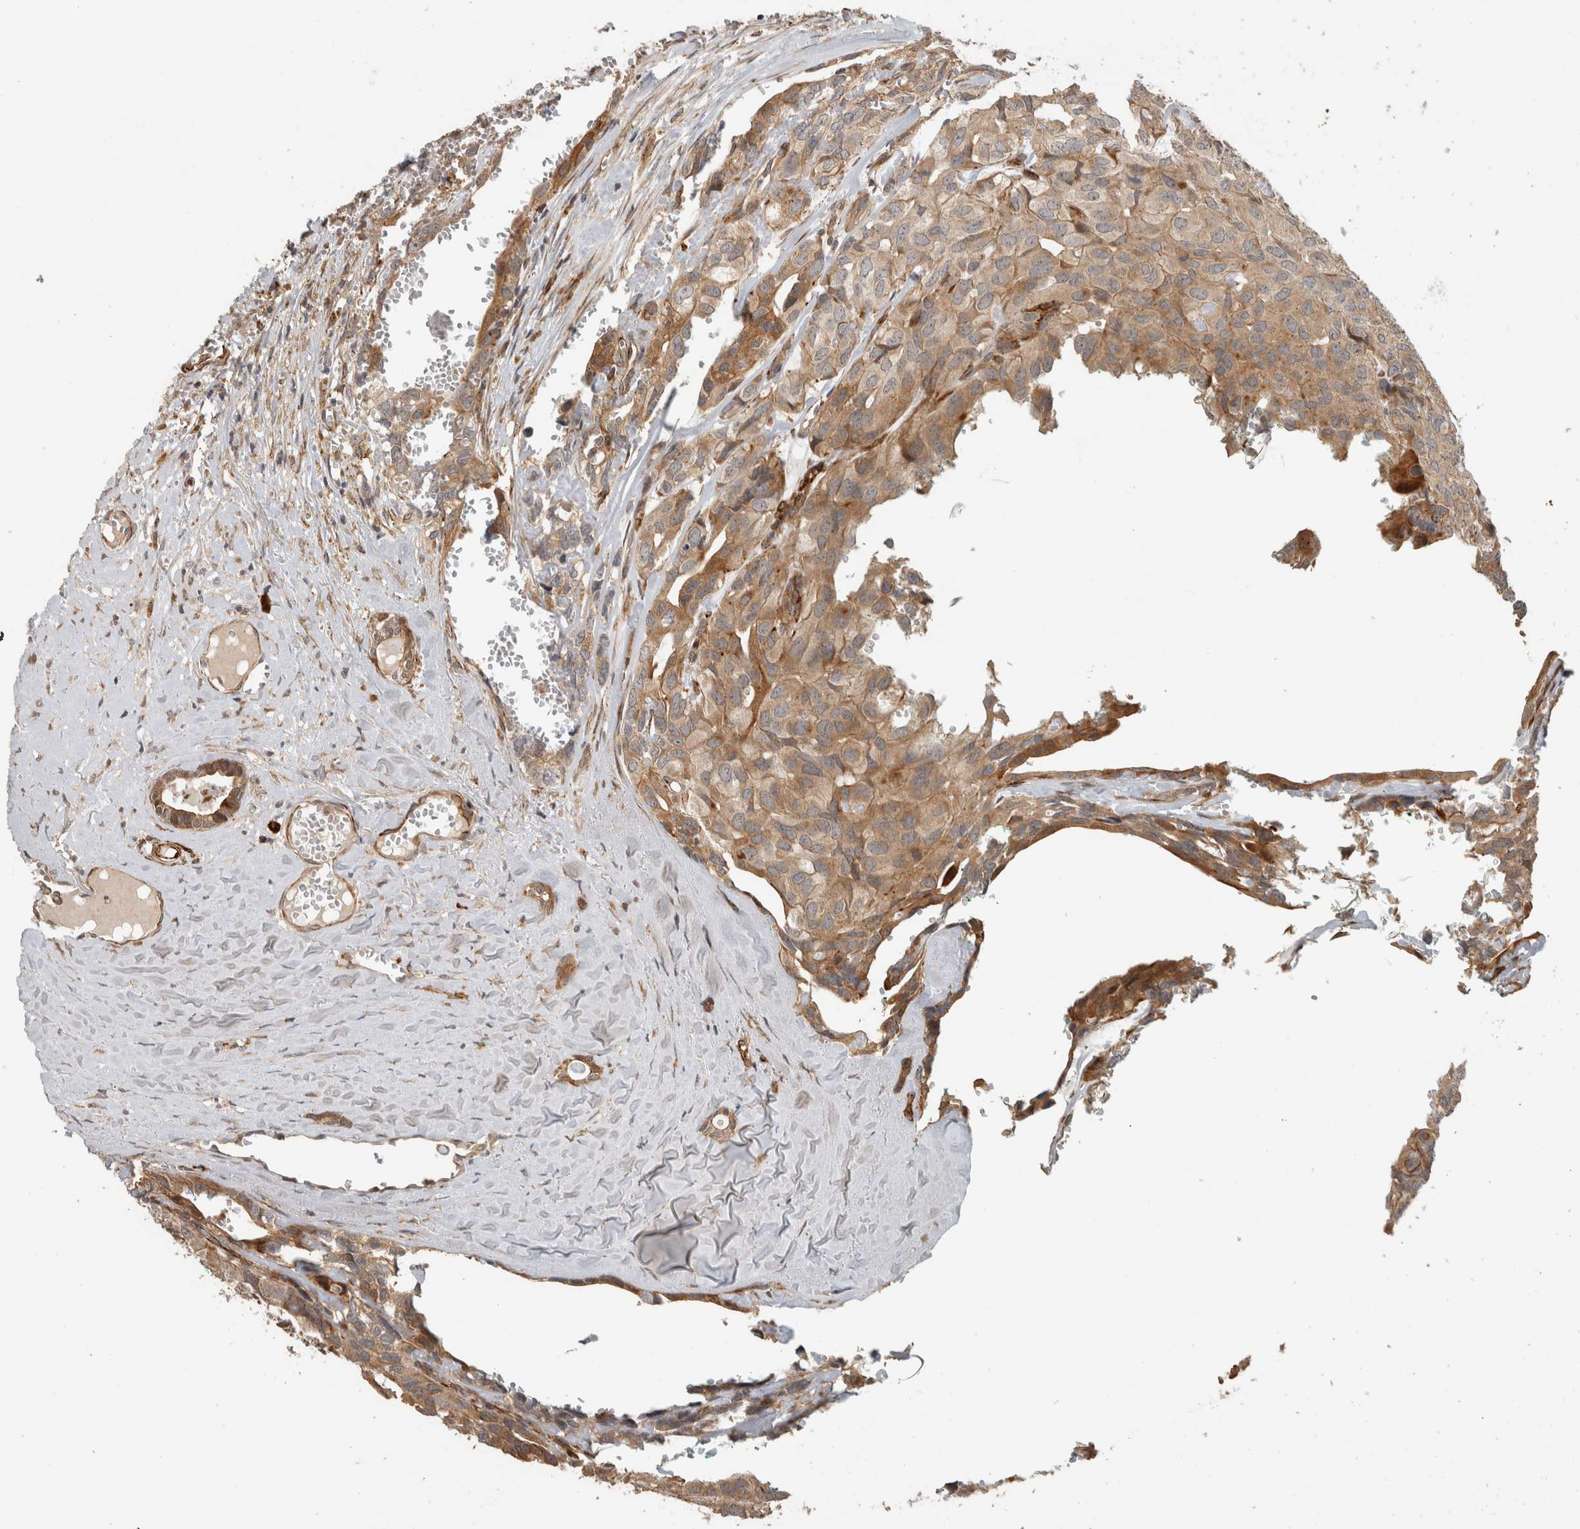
{"staining": {"intensity": "moderate", "quantity": ">75%", "location": "cytoplasmic/membranous"}, "tissue": "head and neck cancer", "cell_type": "Tumor cells", "image_type": "cancer", "snomed": [{"axis": "morphology", "description": "Adenocarcinoma, NOS"}, {"axis": "topography", "description": "Salivary gland, NOS"}, {"axis": "topography", "description": "Head-Neck"}], "caption": "This histopathology image reveals immunohistochemistry (IHC) staining of human adenocarcinoma (head and neck), with medium moderate cytoplasmic/membranous expression in about >75% of tumor cells.", "gene": "SIPA1L2", "patient": {"sex": "female", "age": 76}}